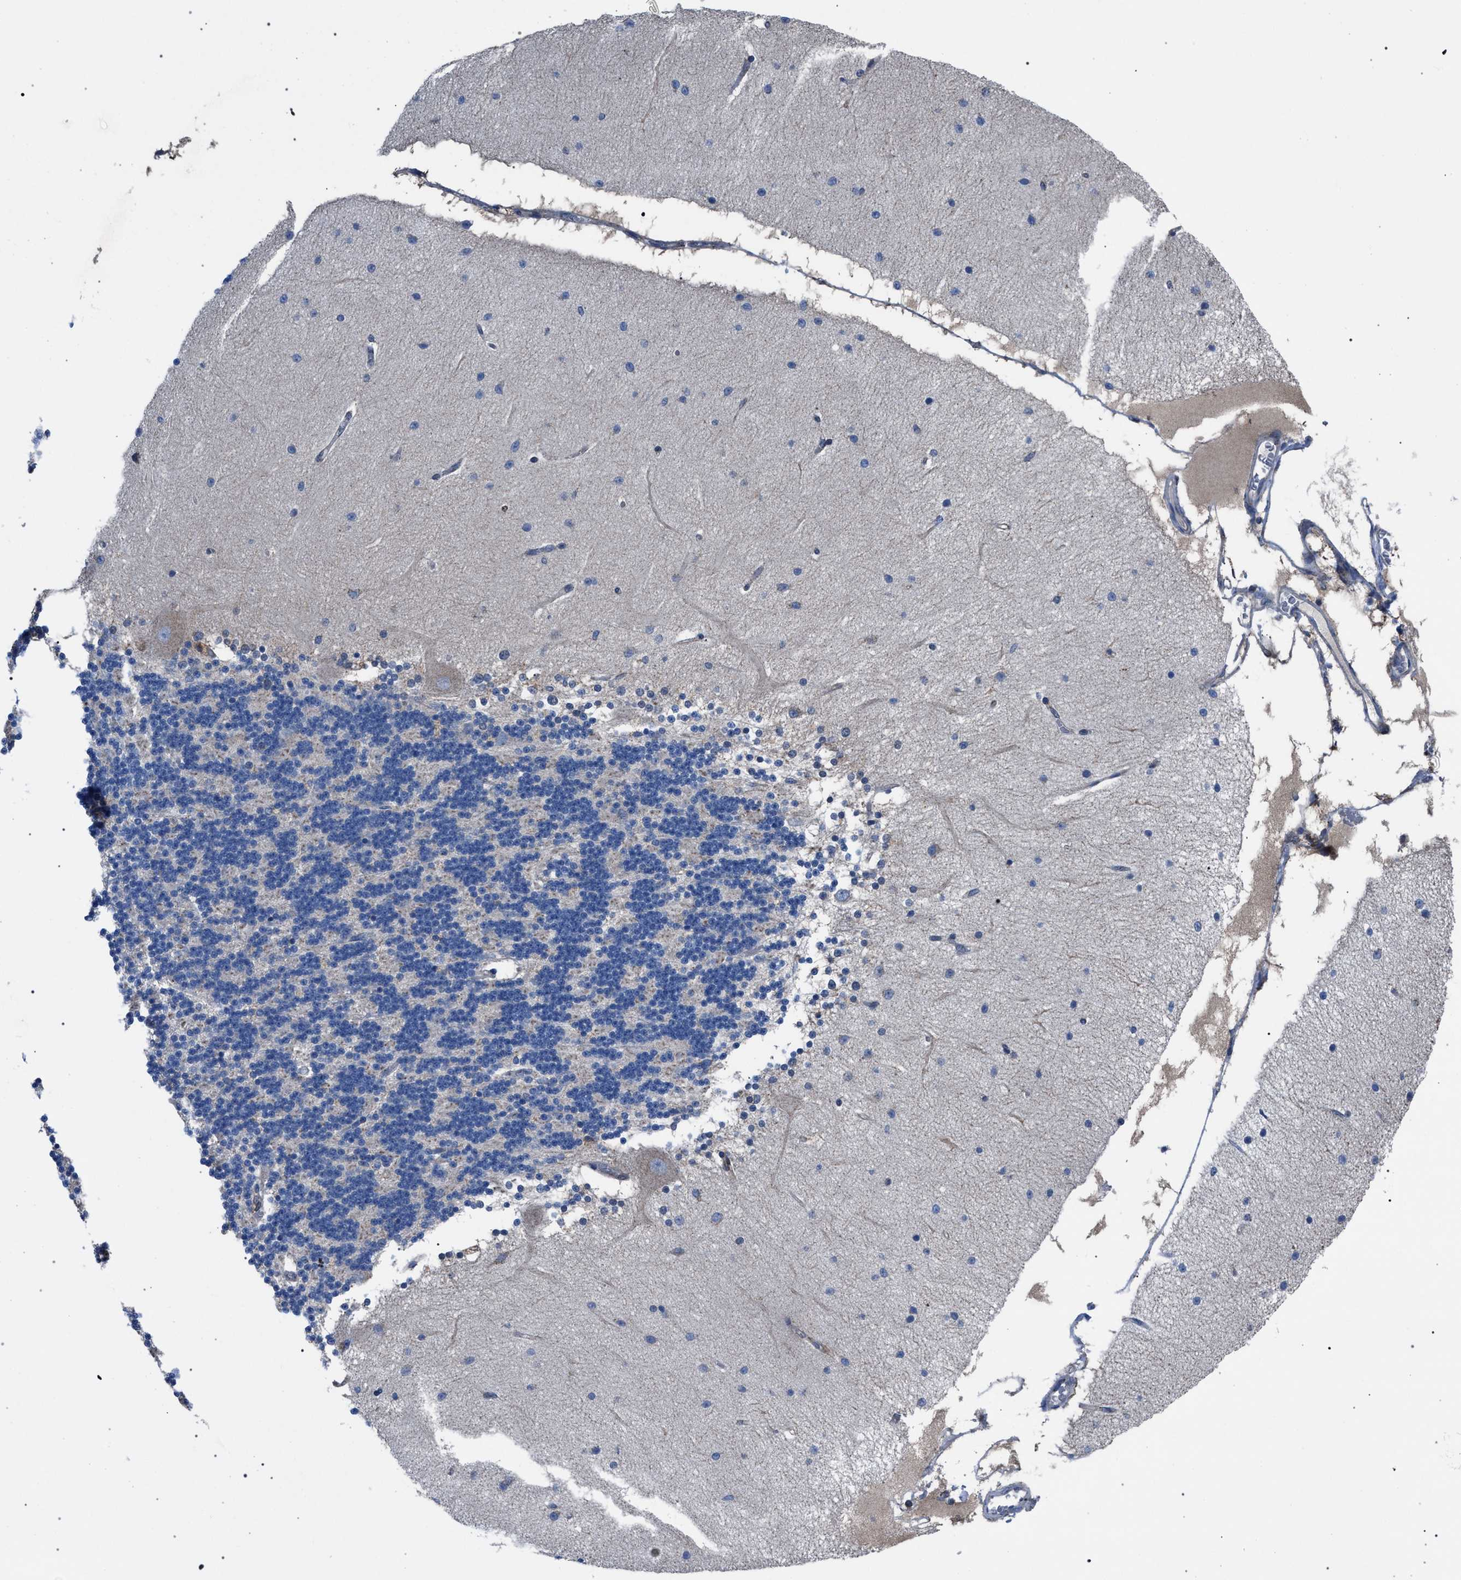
{"staining": {"intensity": "weak", "quantity": "25%-75%", "location": "cytoplasmic/membranous"}, "tissue": "cerebellum", "cell_type": "Cells in granular layer", "image_type": "normal", "snomed": [{"axis": "morphology", "description": "Normal tissue, NOS"}, {"axis": "topography", "description": "Cerebellum"}], "caption": "Immunohistochemistry (IHC) (DAB) staining of unremarkable cerebellum exhibits weak cytoplasmic/membranous protein staining in about 25%-75% of cells in granular layer.", "gene": "CRYZ", "patient": {"sex": "female", "age": 54}}